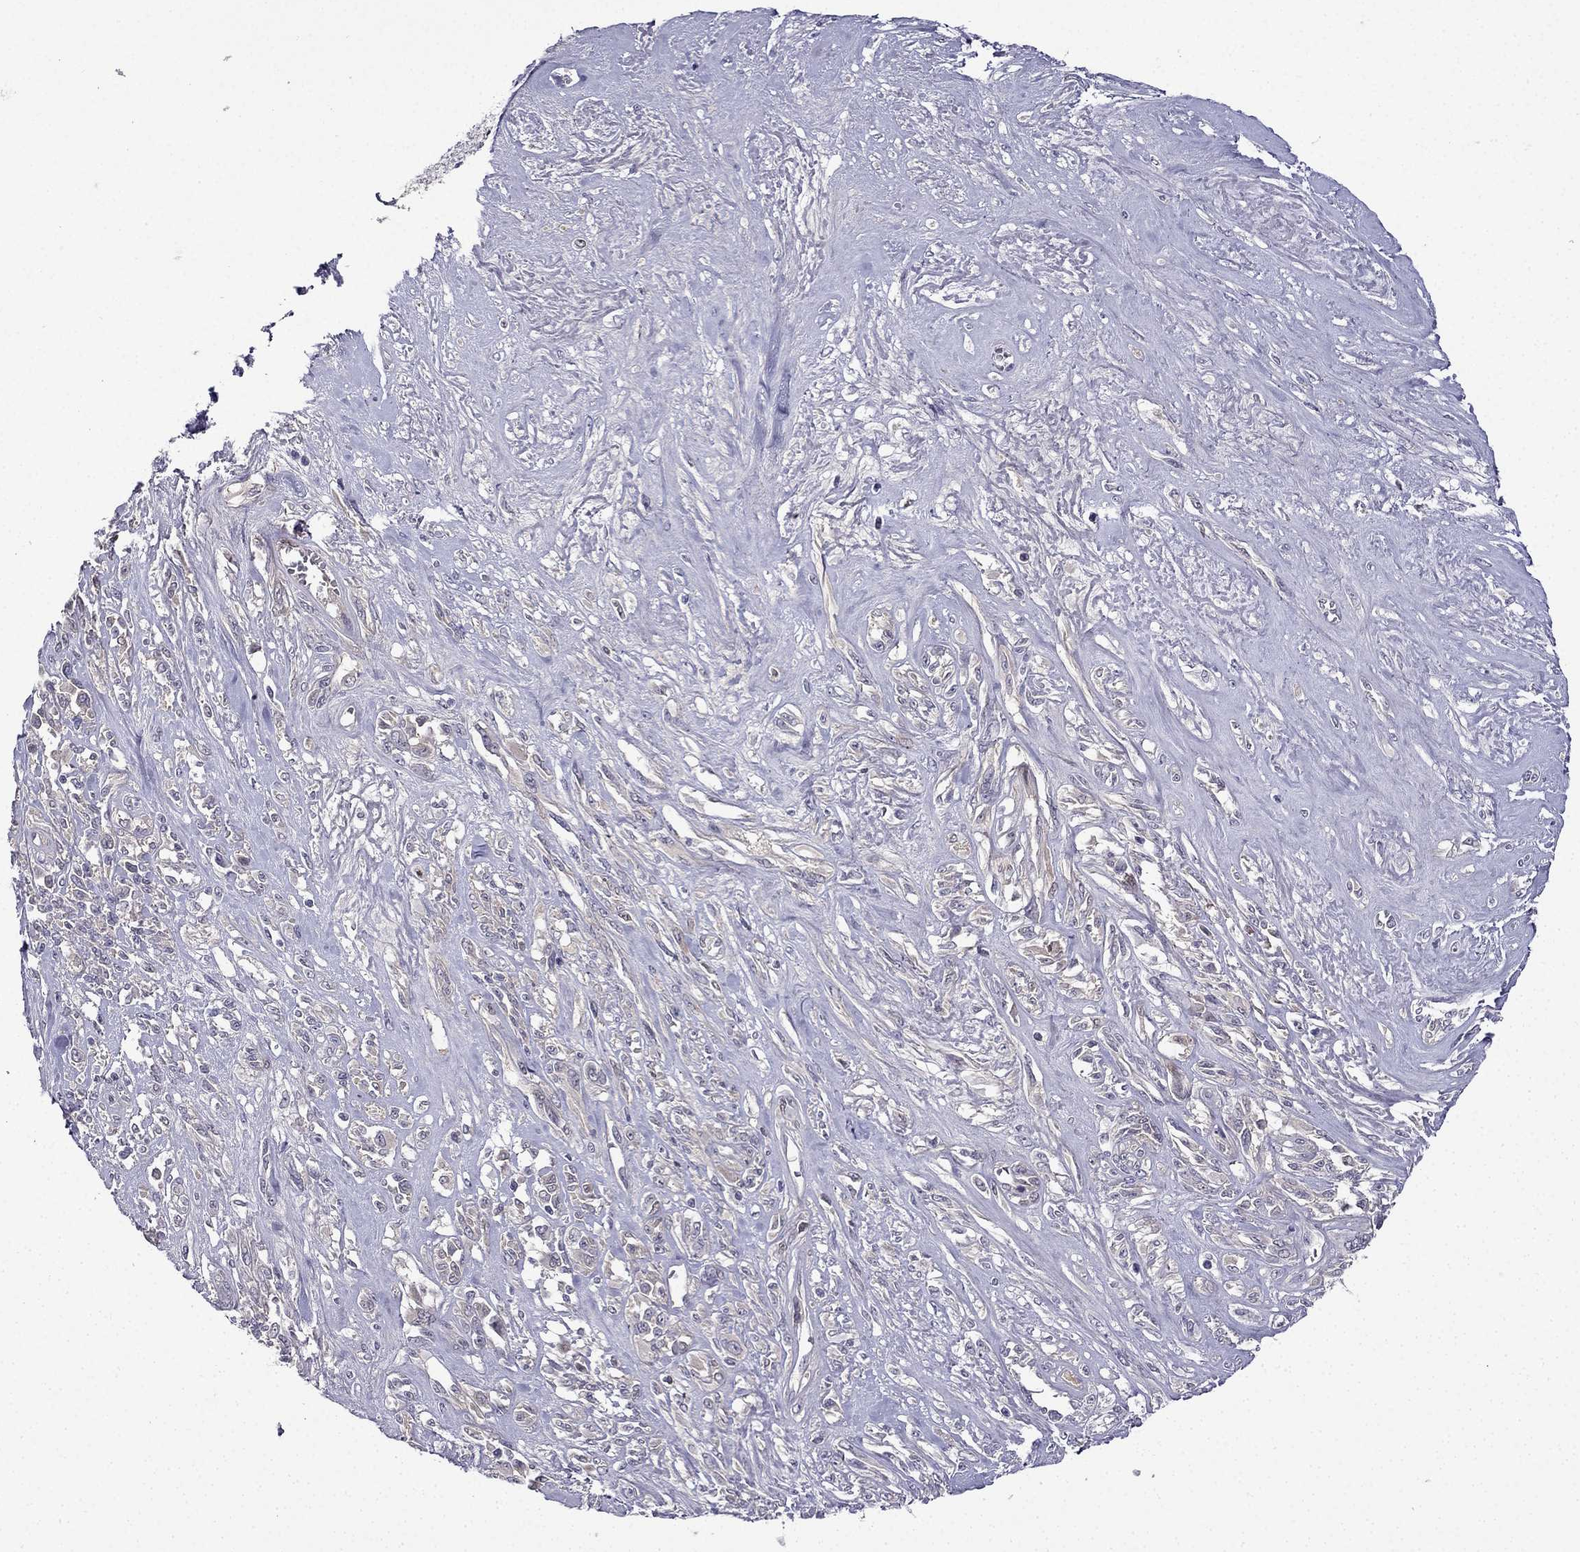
{"staining": {"intensity": "weak", "quantity": "<25%", "location": "nuclear"}, "tissue": "melanoma", "cell_type": "Tumor cells", "image_type": "cancer", "snomed": [{"axis": "morphology", "description": "Malignant melanoma, NOS"}, {"axis": "topography", "description": "Skin"}], "caption": "An image of melanoma stained for a protein reveals no brown staining in tumor cells. (Stains: DAB (3,3'-diaminobenzidine) IHC with hematoxylin counter stain, Microscopy: brightfield microscopy at high magnification).", "gene": "UHRF1", "patient": {"sex": "female", "age": 91}}